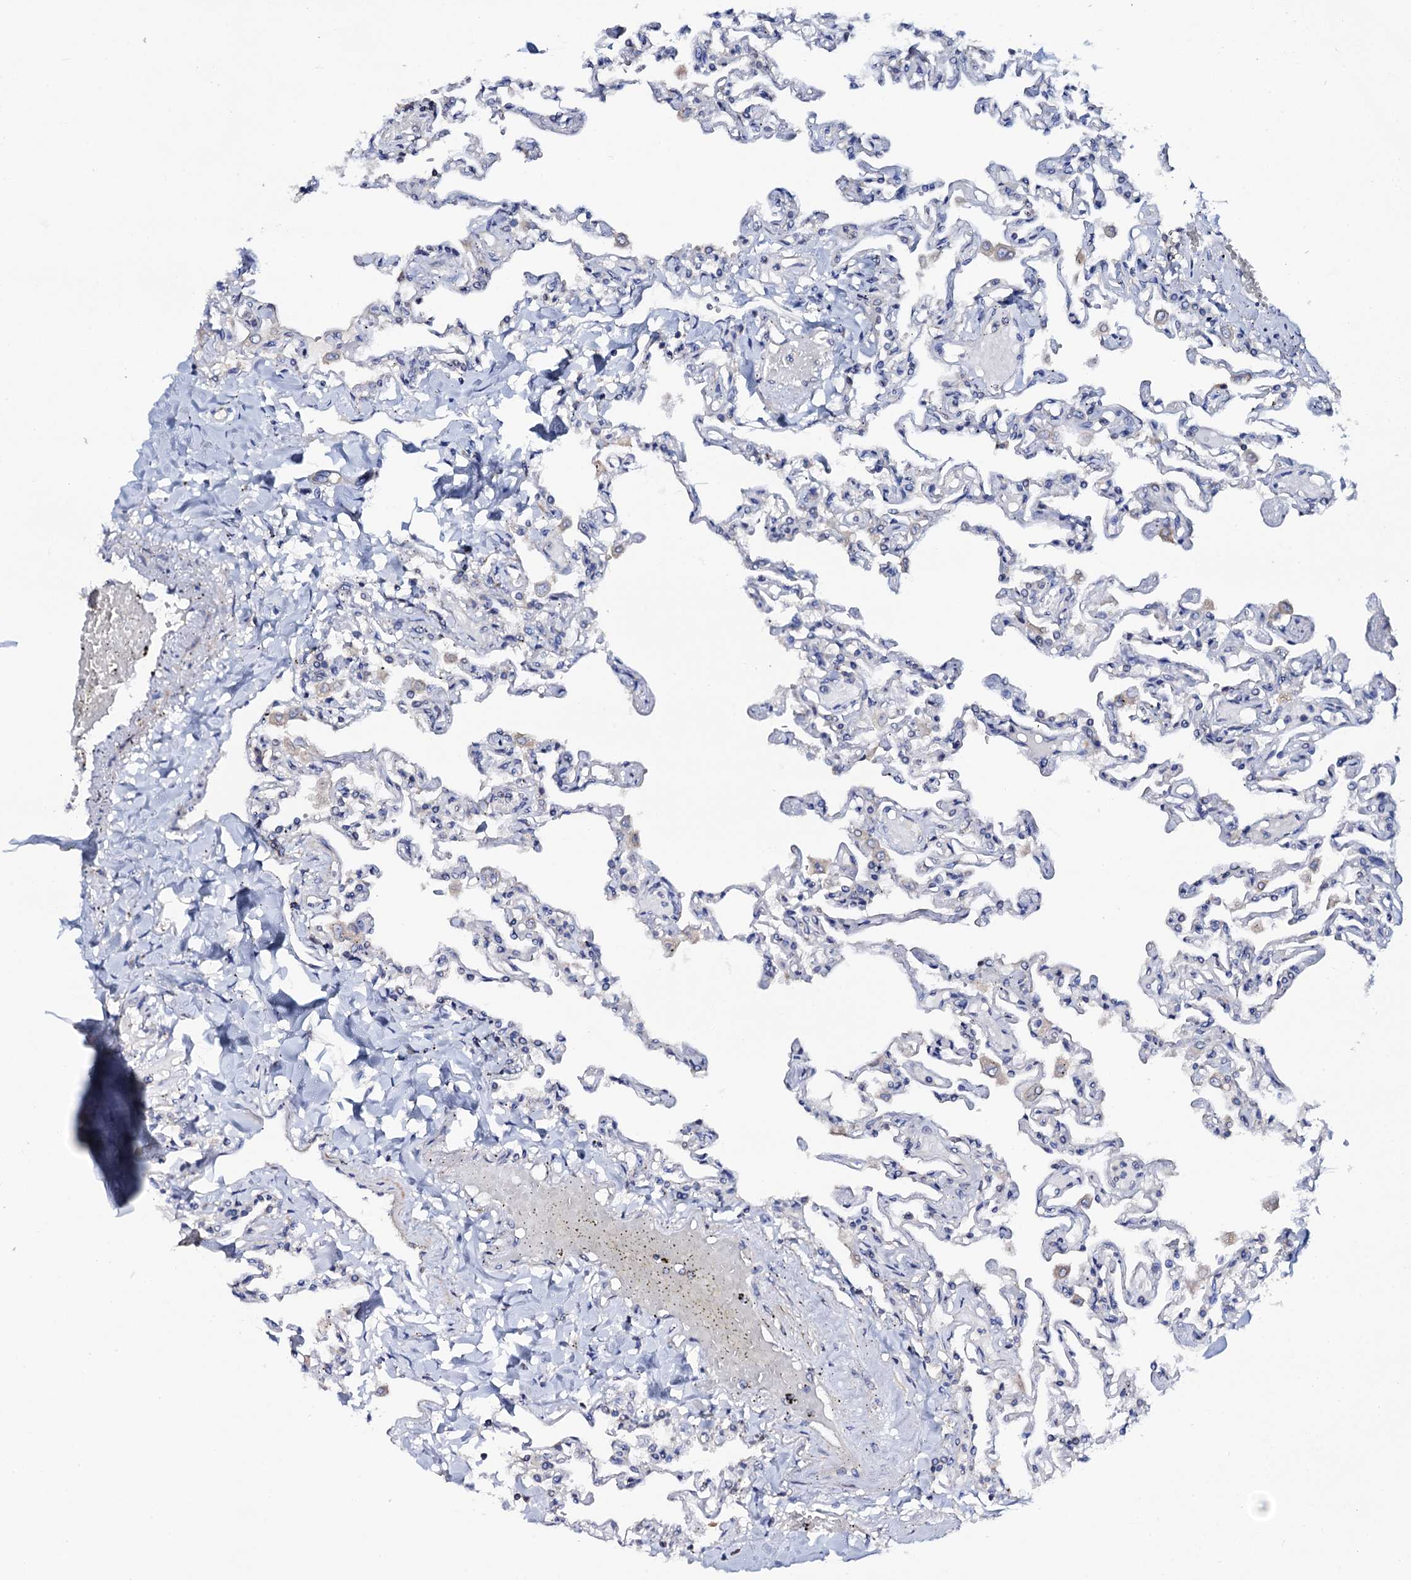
{"staining": {"intensity": "negative", "quantity": "none", "location": "none"}, "tissue": "lung", "cell_type": "Alveolar cells", "image_type": "normal", "snomed": [{"axis": "morphology", "description": "Normal tissue, NOS"}, {"axis": "topography", "description": "Lung"}], "caption": "Alveolar cells are negative for protein expression in benign human lung.", "gene": "MRPL48", "patient": {"sex": "male", "age": 21}}